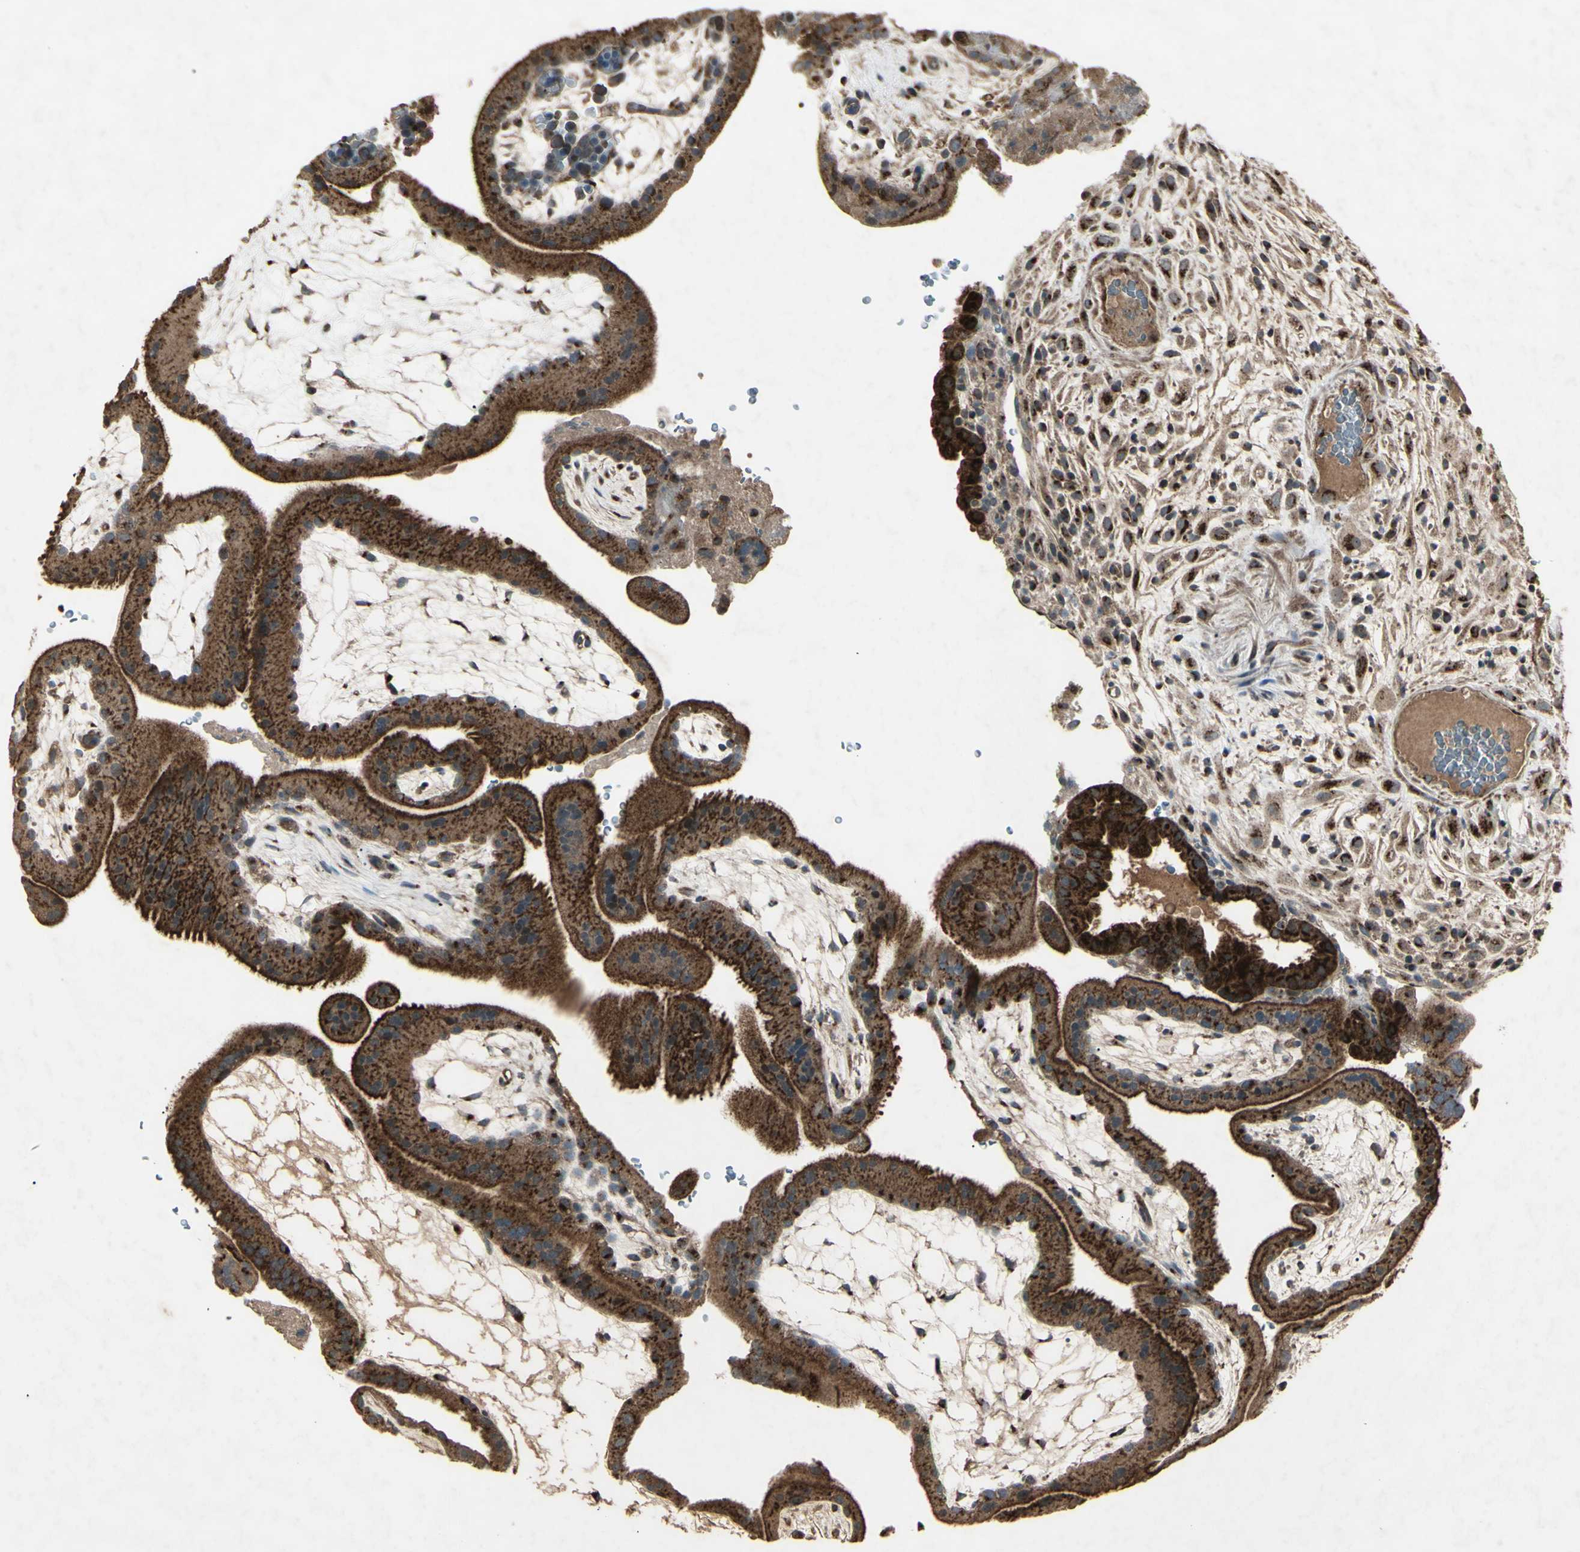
{"staining": {"intensity": "strong", "quantity": ">75%", "location": "cytoplasmic/membranous"}, "tissue": "placenta", "cell_type": "Decidual cells", "image_type": "normal", "snomed": [{"axis": "morphology", "description": "Normal tissue, NOS"}, {"axis": "topography", "description": "Placenta"}], "caption": "The image displays a brown stain indicating the presence of a protein in the cytoplasmic/membranous of decidual cells in placenta.", "gene": "AP1G1", "patient": {"sex": "female", "age": 19}}